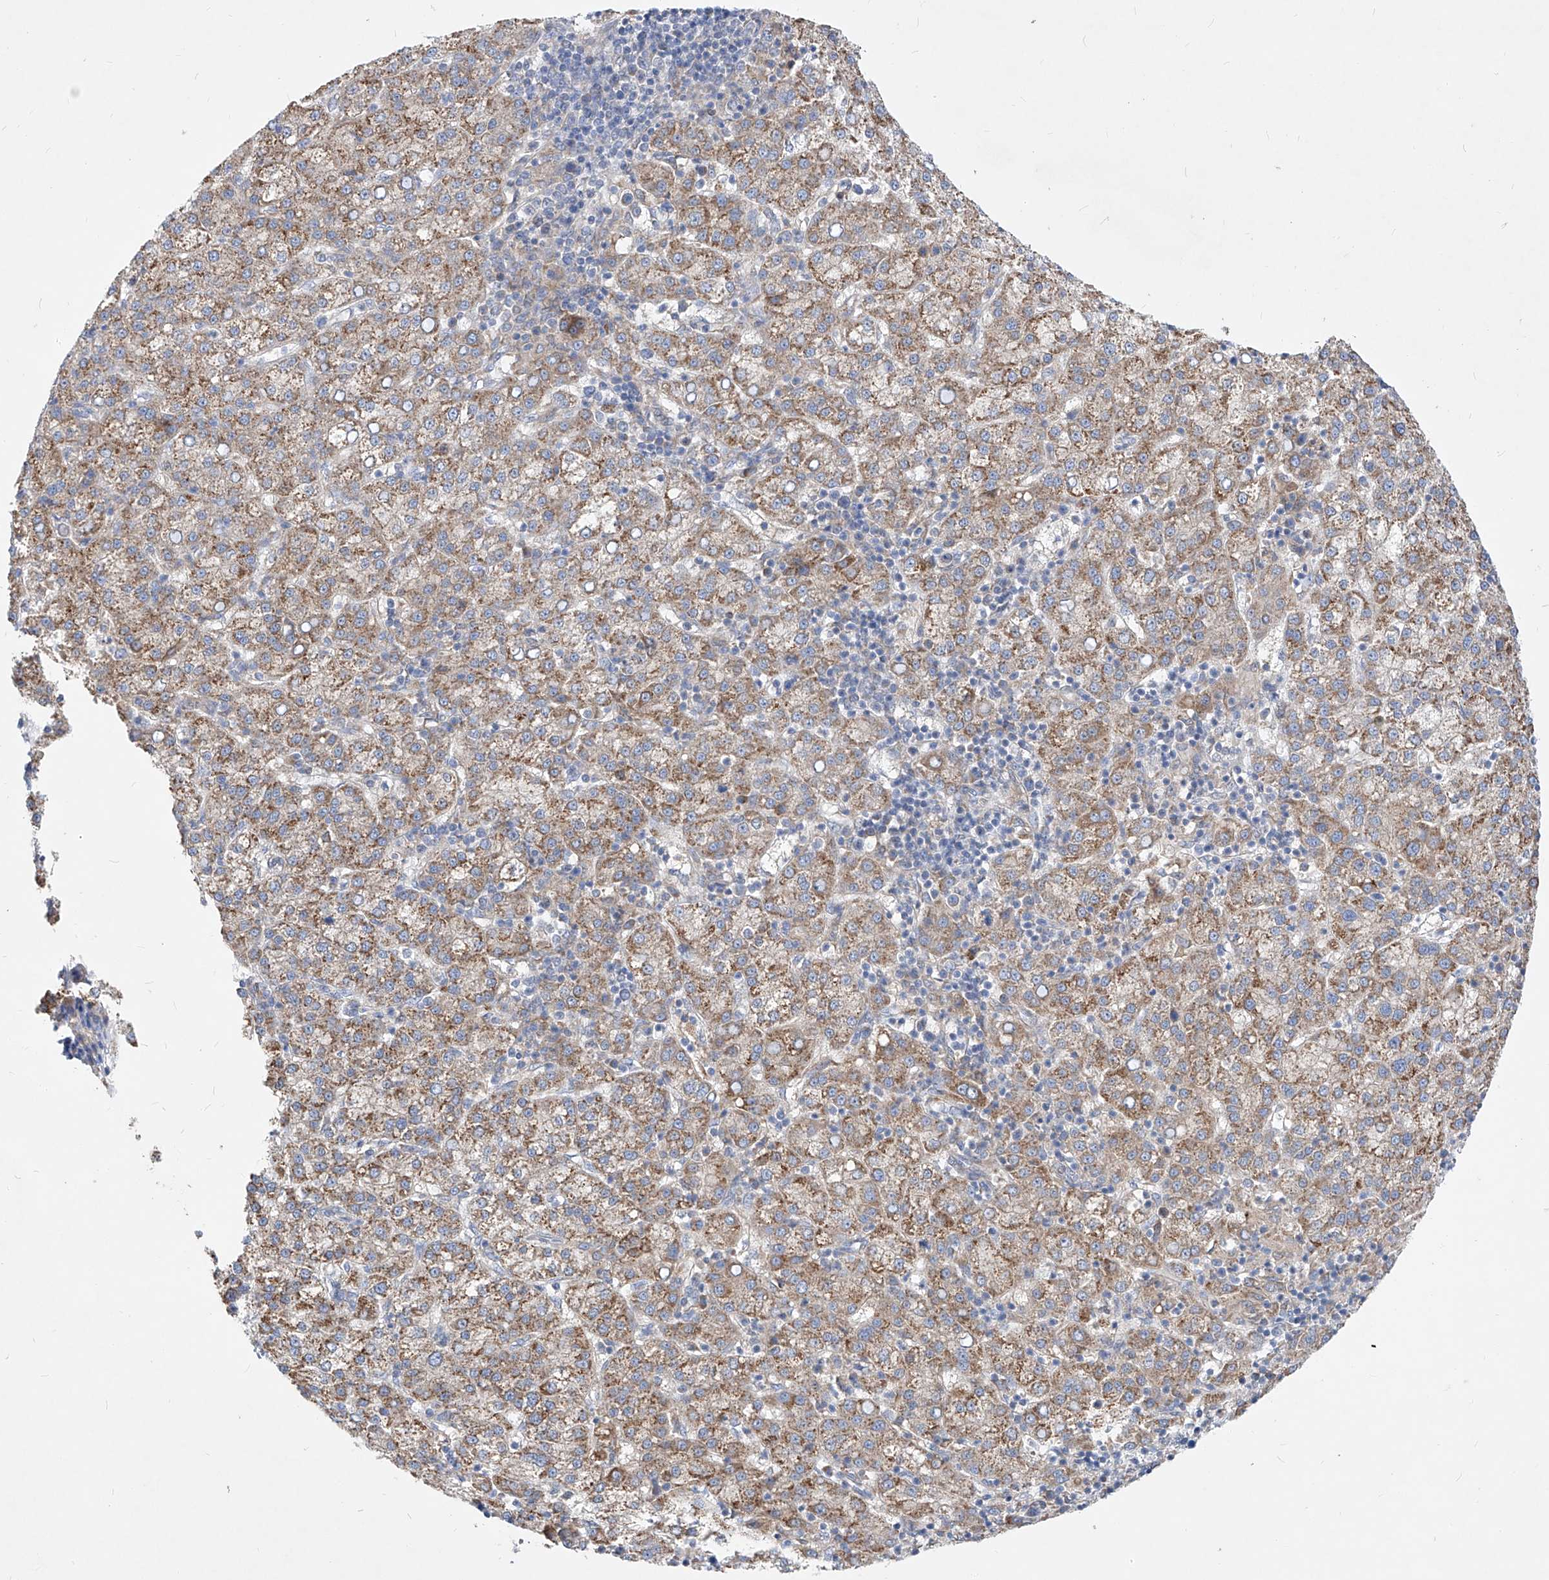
{"staining": {"intensity": "moderate", "quantity": ">75%", "location": "cytoplasmic/membranous"}, "tissue": "liver cancer", "cell_type": "Tumor cells", "image_type": "cancer", "snomed": [{"axis": "morphology", "description": "Carcinoma, Hepatocellular, NOS"}, {"axis": "topography", "description": "Liver"}], "caption": "DAB (3,3'-diaminobenzidine) immunohistochemical staining of human liver cancer reveals moderate cytoplasmic/membranous protein staining in about >75% of tumor cells. The protein is stained brown, and the nuclei are stained in blue (DAB IHC with brightfield microscopy, high magnification).", "gene": "UFL1", "patient": {"sex": "female", "age": 58}}